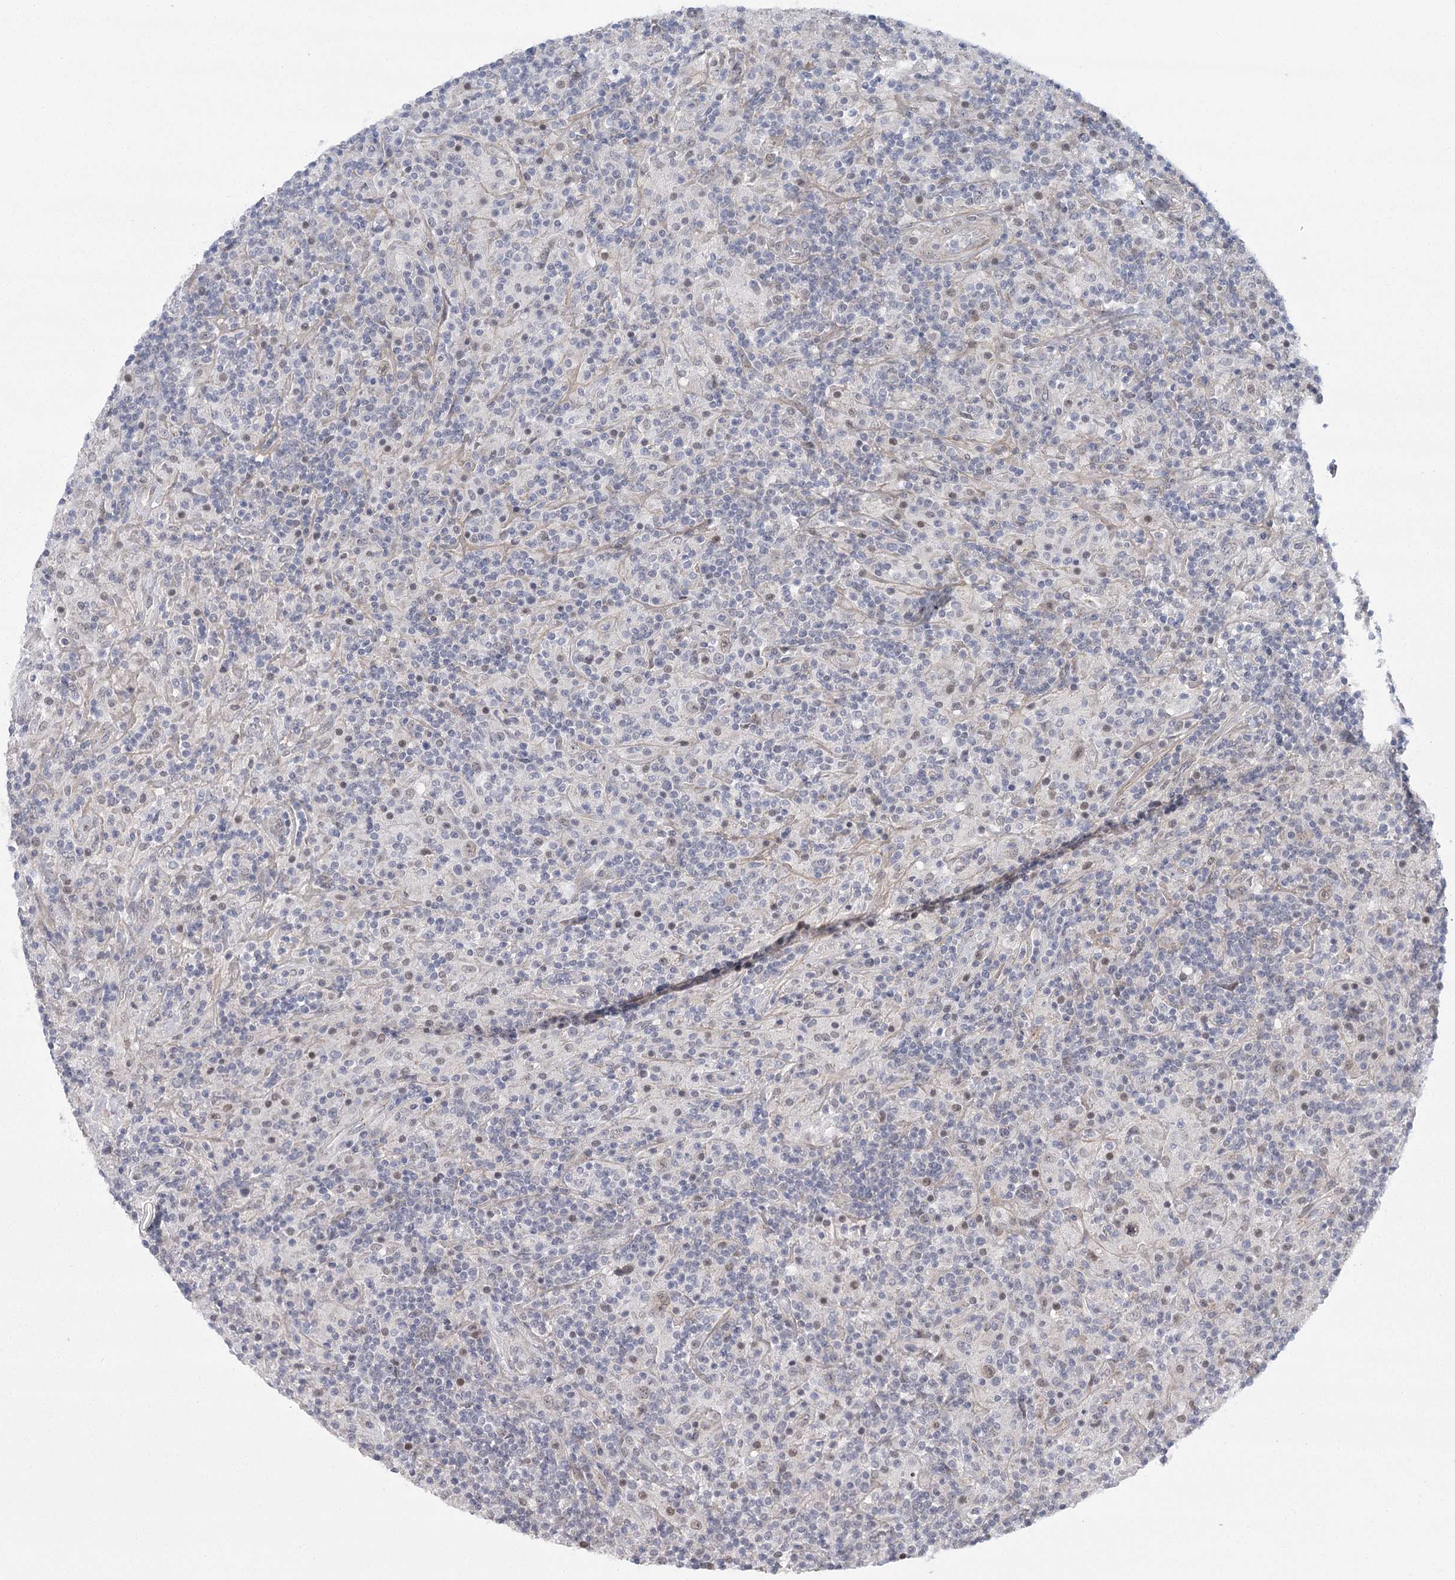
{"staining": {"intensity": "weak", "quantity": "<25%", "location": "cytoplasmic/membranous,nuclear"}, "tissue": "lymphoma", "cell_type": "Tumor cells", "image_type": "cancer", "snomed": [{"axis": "morphology", "description": "Hodgkin's disease, NOS"}, {"axis": "topography", "description": "Lymph node"}], "caption": "This is an immunohistochemistry (IHC) image of Hodgkin's disease. There is no expression in tumor cells.", "gene": "MED28", "patient": {"sex": "male", "age": 70}}